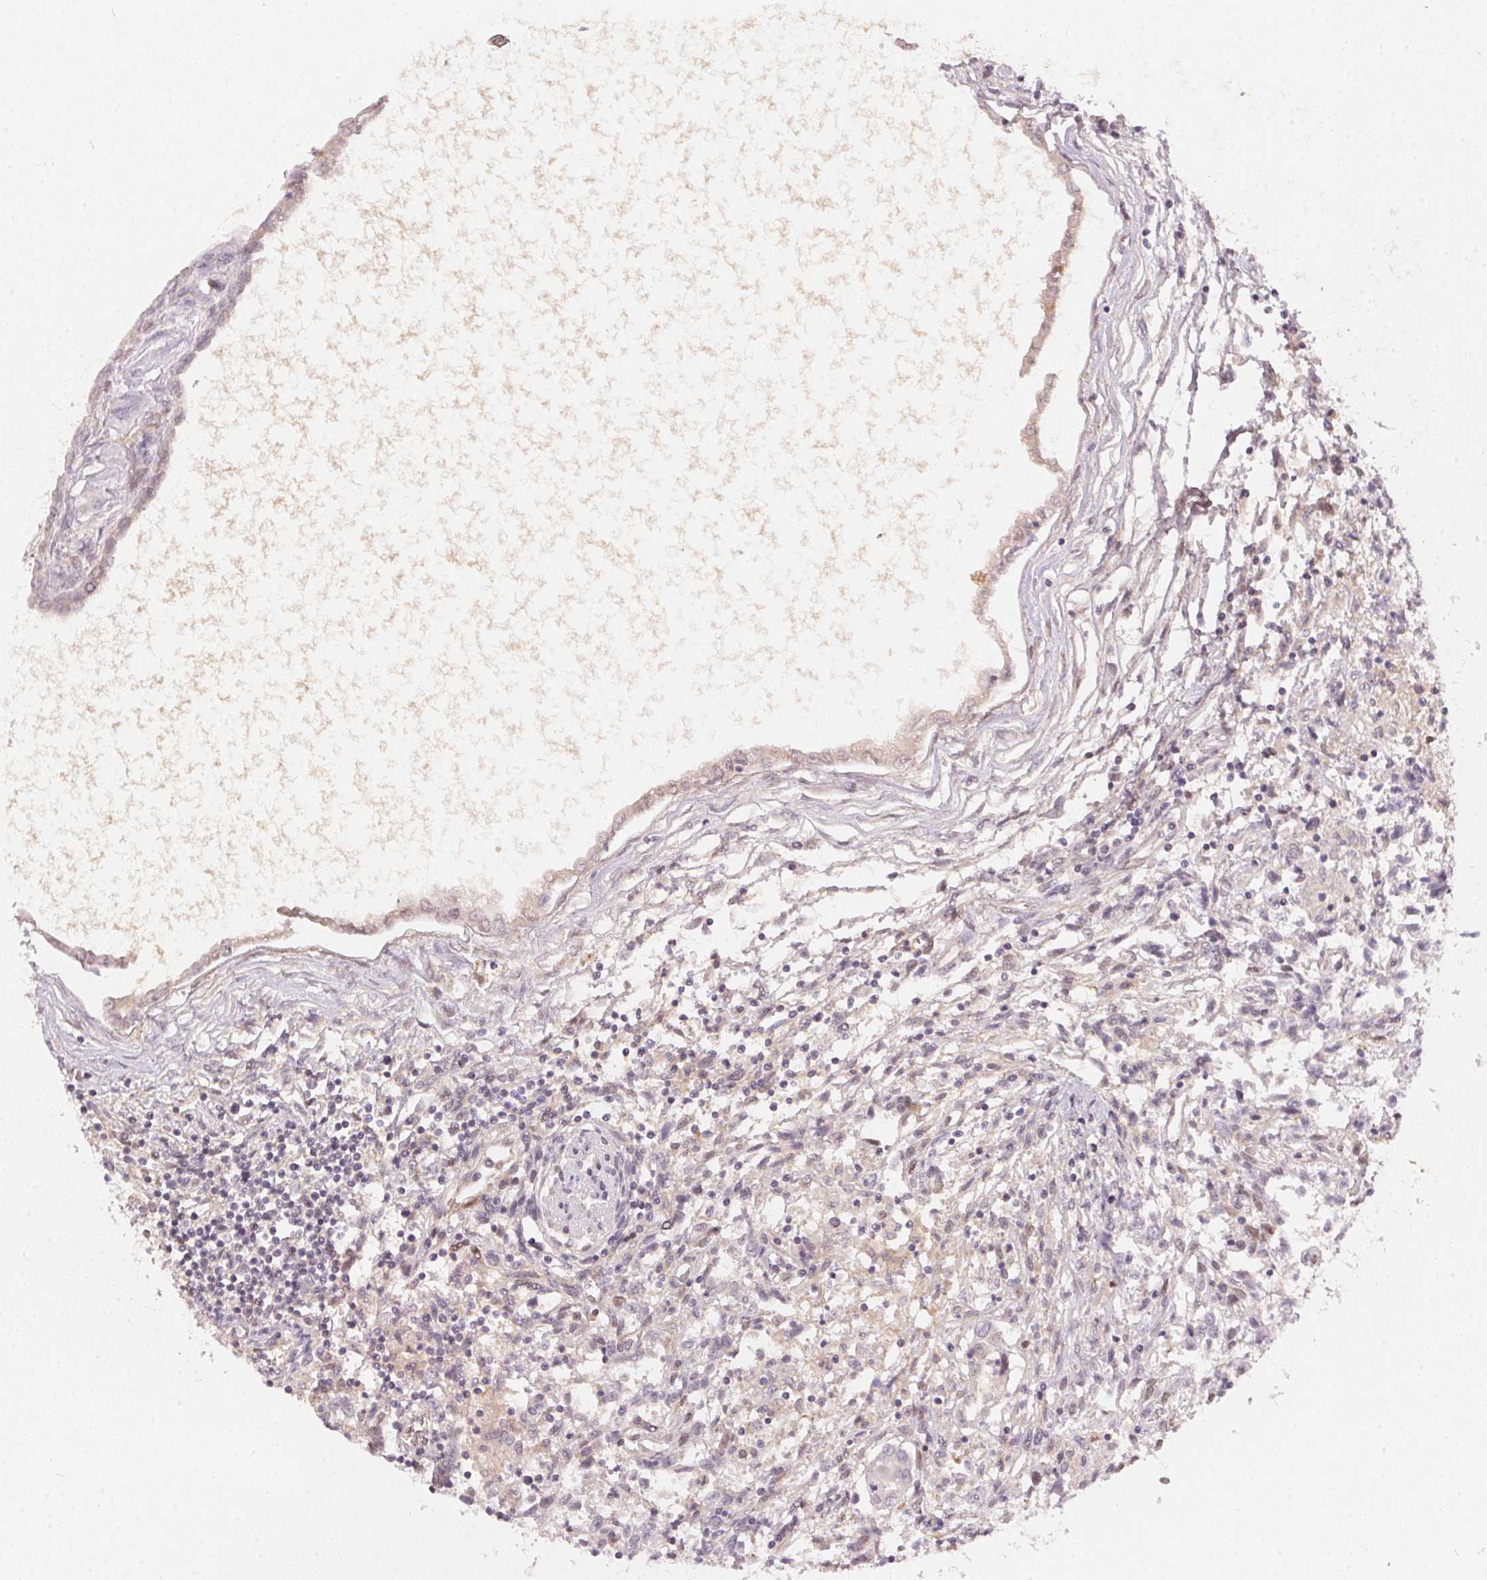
{"staining": {"intensity": "negative", "quantity": "none", "location": "none"}, "tissue": "testis cancer", "cell_type": "Tumor cells", "image_type": "cancer", "snomed": [{"axis": "morphology", "description": "Carcinoma, Embryonal, NOS"}, {"axis": "topography", "description": "Testis"}], "caption": "IHC micrograph of neoplastic tissue: human embryonal carcinoma (testis) stained with DAB (3,3'-diaminobenzidine) reveals no significant protein expression in tumor cells.", "gene": "BLMH", "patient": {"sex": "male", "age": 37}}